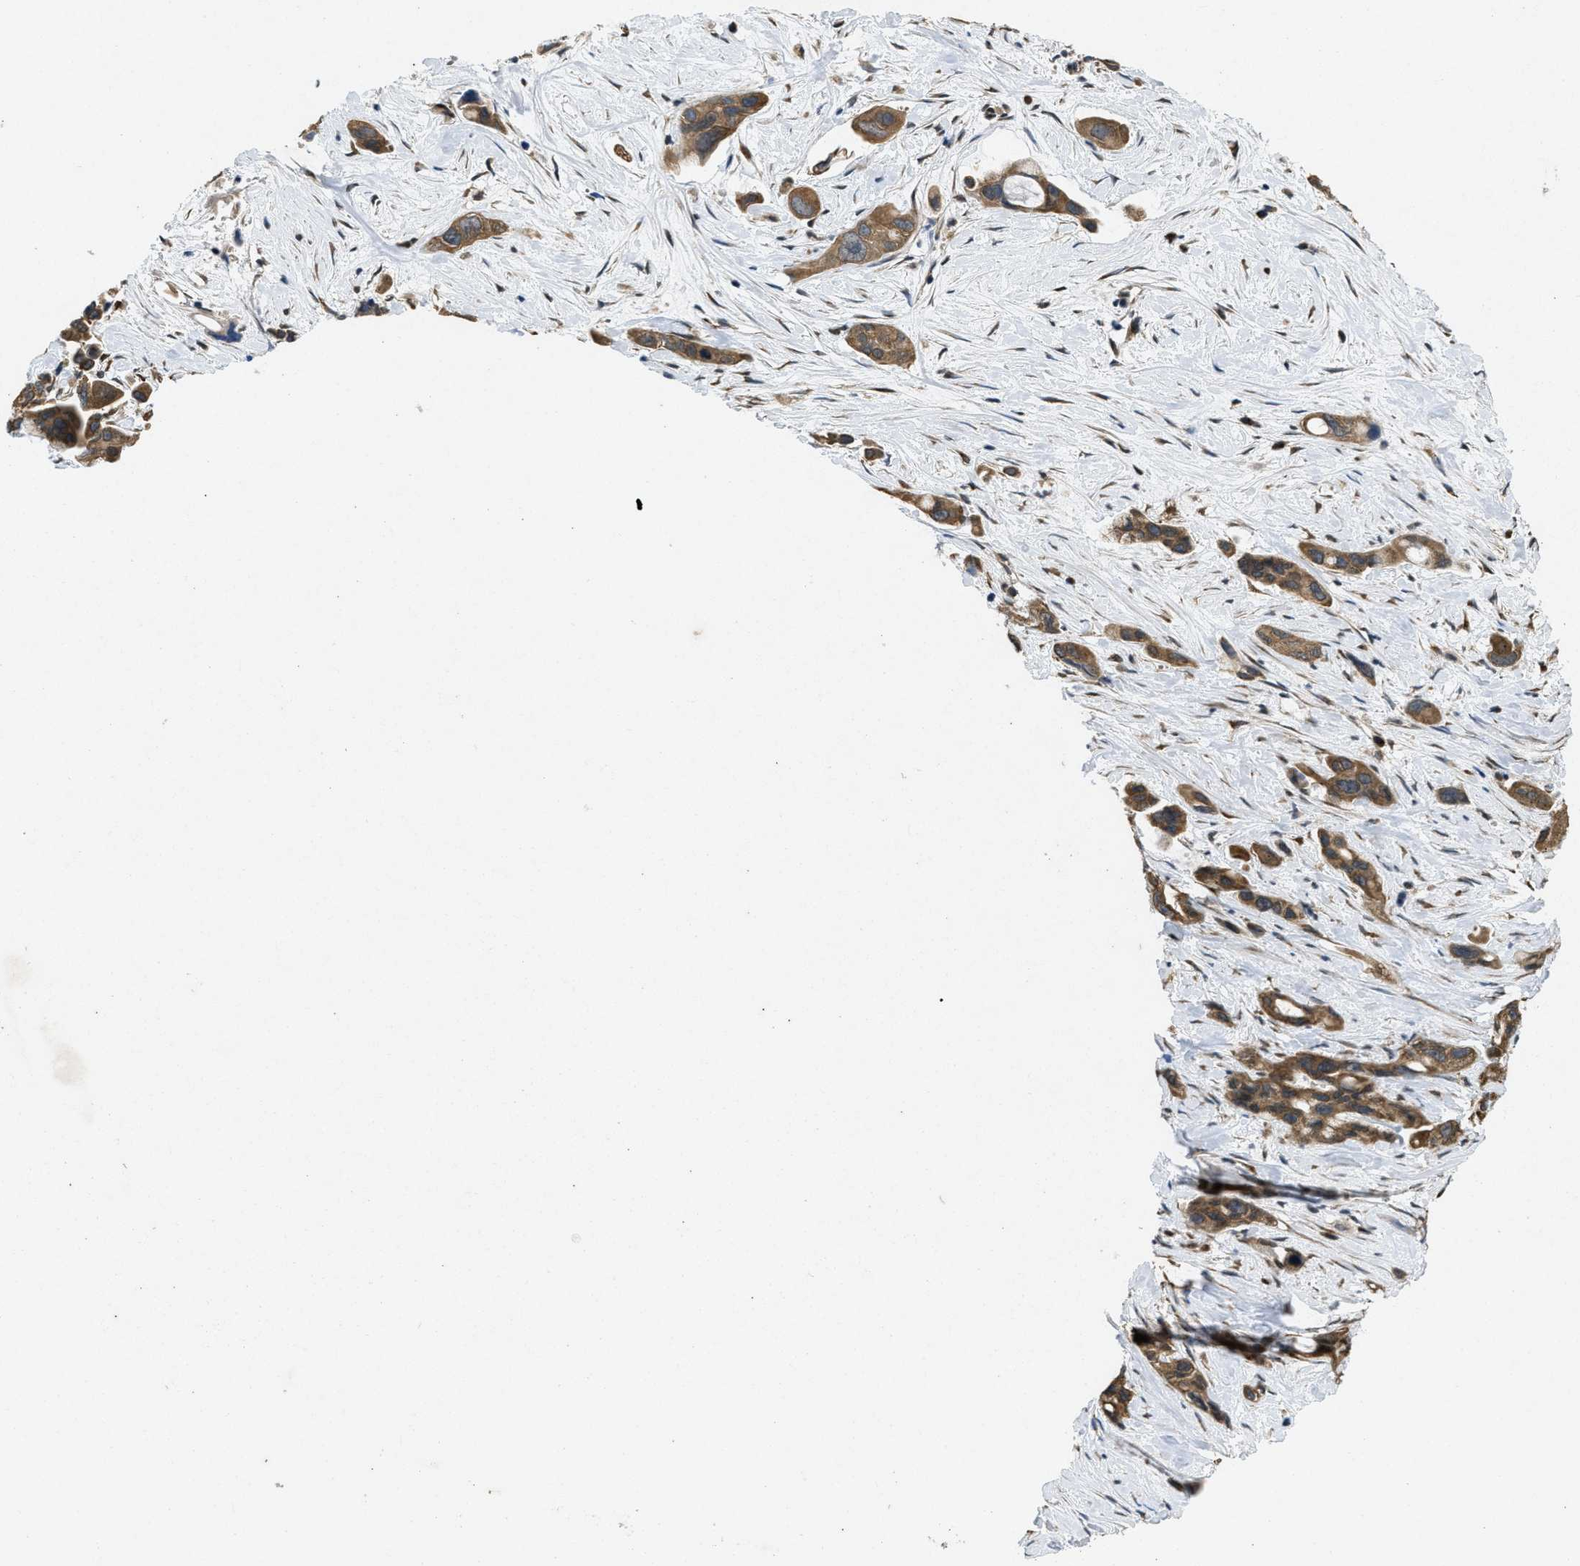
{"staining": {"intensity": "moderate", "quantity": ">75%", "location": "cytoplasmic/membranous"}, "tissue": "pancreatic cancer", "cell_type": "Tumor cells", "image_type": "cancer", "snomed": [{"axis": "morphology", "description": "Adenocarcinoma, NOS"}, {"axis": "topography", "description": "Pancreas"}], "caption": "Pancreatic cancer (adenocarcinoma) tissue demonstrates moderate cytoplasmic/membranous positivity in approximately >75% of tumor cells, visualized by immunohistochemistry.", "gene": "IFNLR1", "patient": {"sex": "male", "age": 53}}